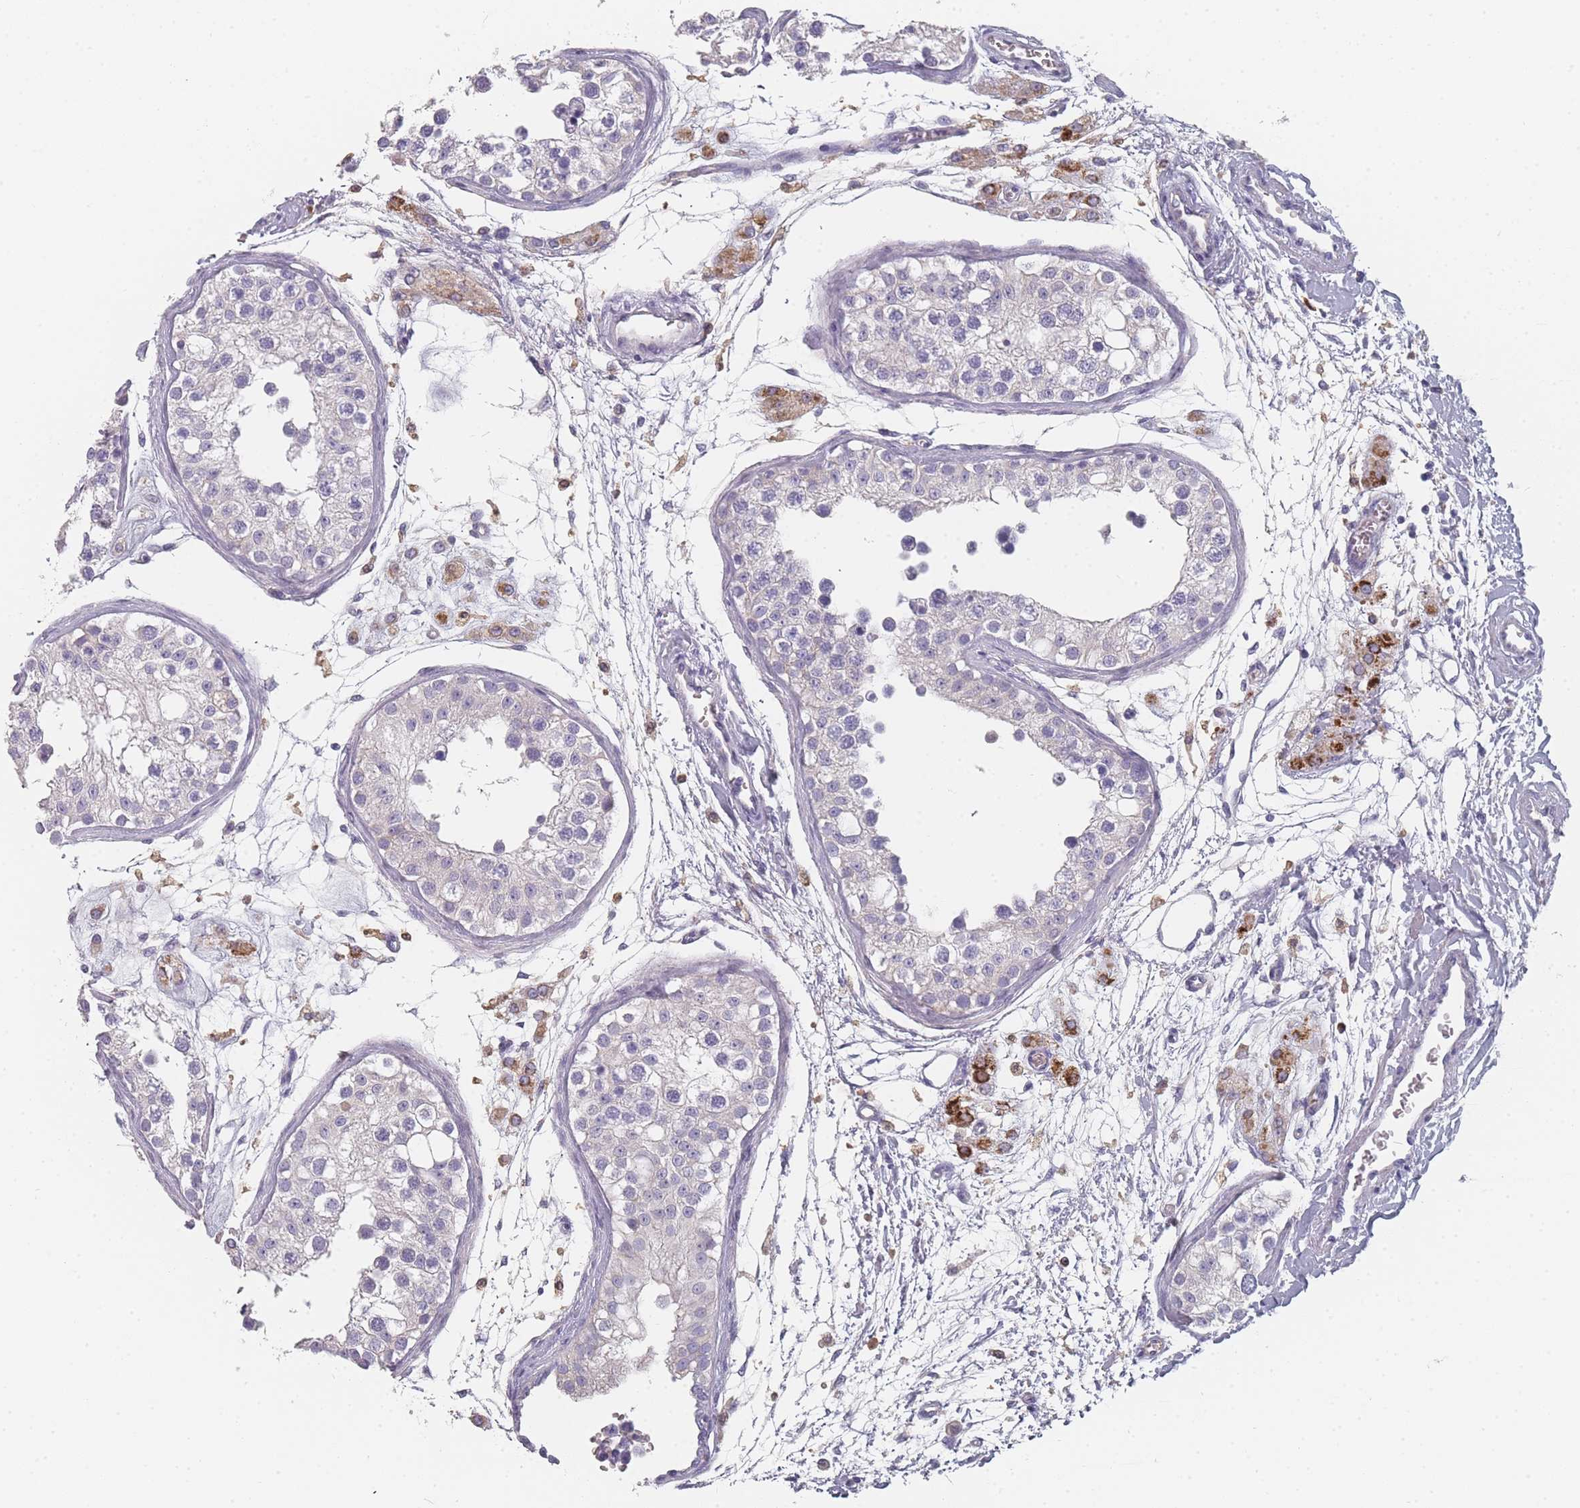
{"staining": {"intensity": "negative", "quantity": "none", "location": "none"}, "tissue": "testis", "cell_type": "Cells in seminiferous ducts", "image_type": "normal", "snomed": [{"axis": "morphology", "description": "Normal tissue, NOS"}, {"axis": "morphology", "description": "Adenocarcinoma, metastatic, NOS"}, {"axis": "topography", "description": "Testis"}], "caption": "DAB (3,3'-diaminobenzidine) immunohistochemical staining of unremarkable human testis displays no significant staining in cells in seminiferous ducts. (Brightfield microscopy of DAB IHC at high magnification).", "gene": "SLC35E4", "patient": {"sex": "male", "age": 26}}